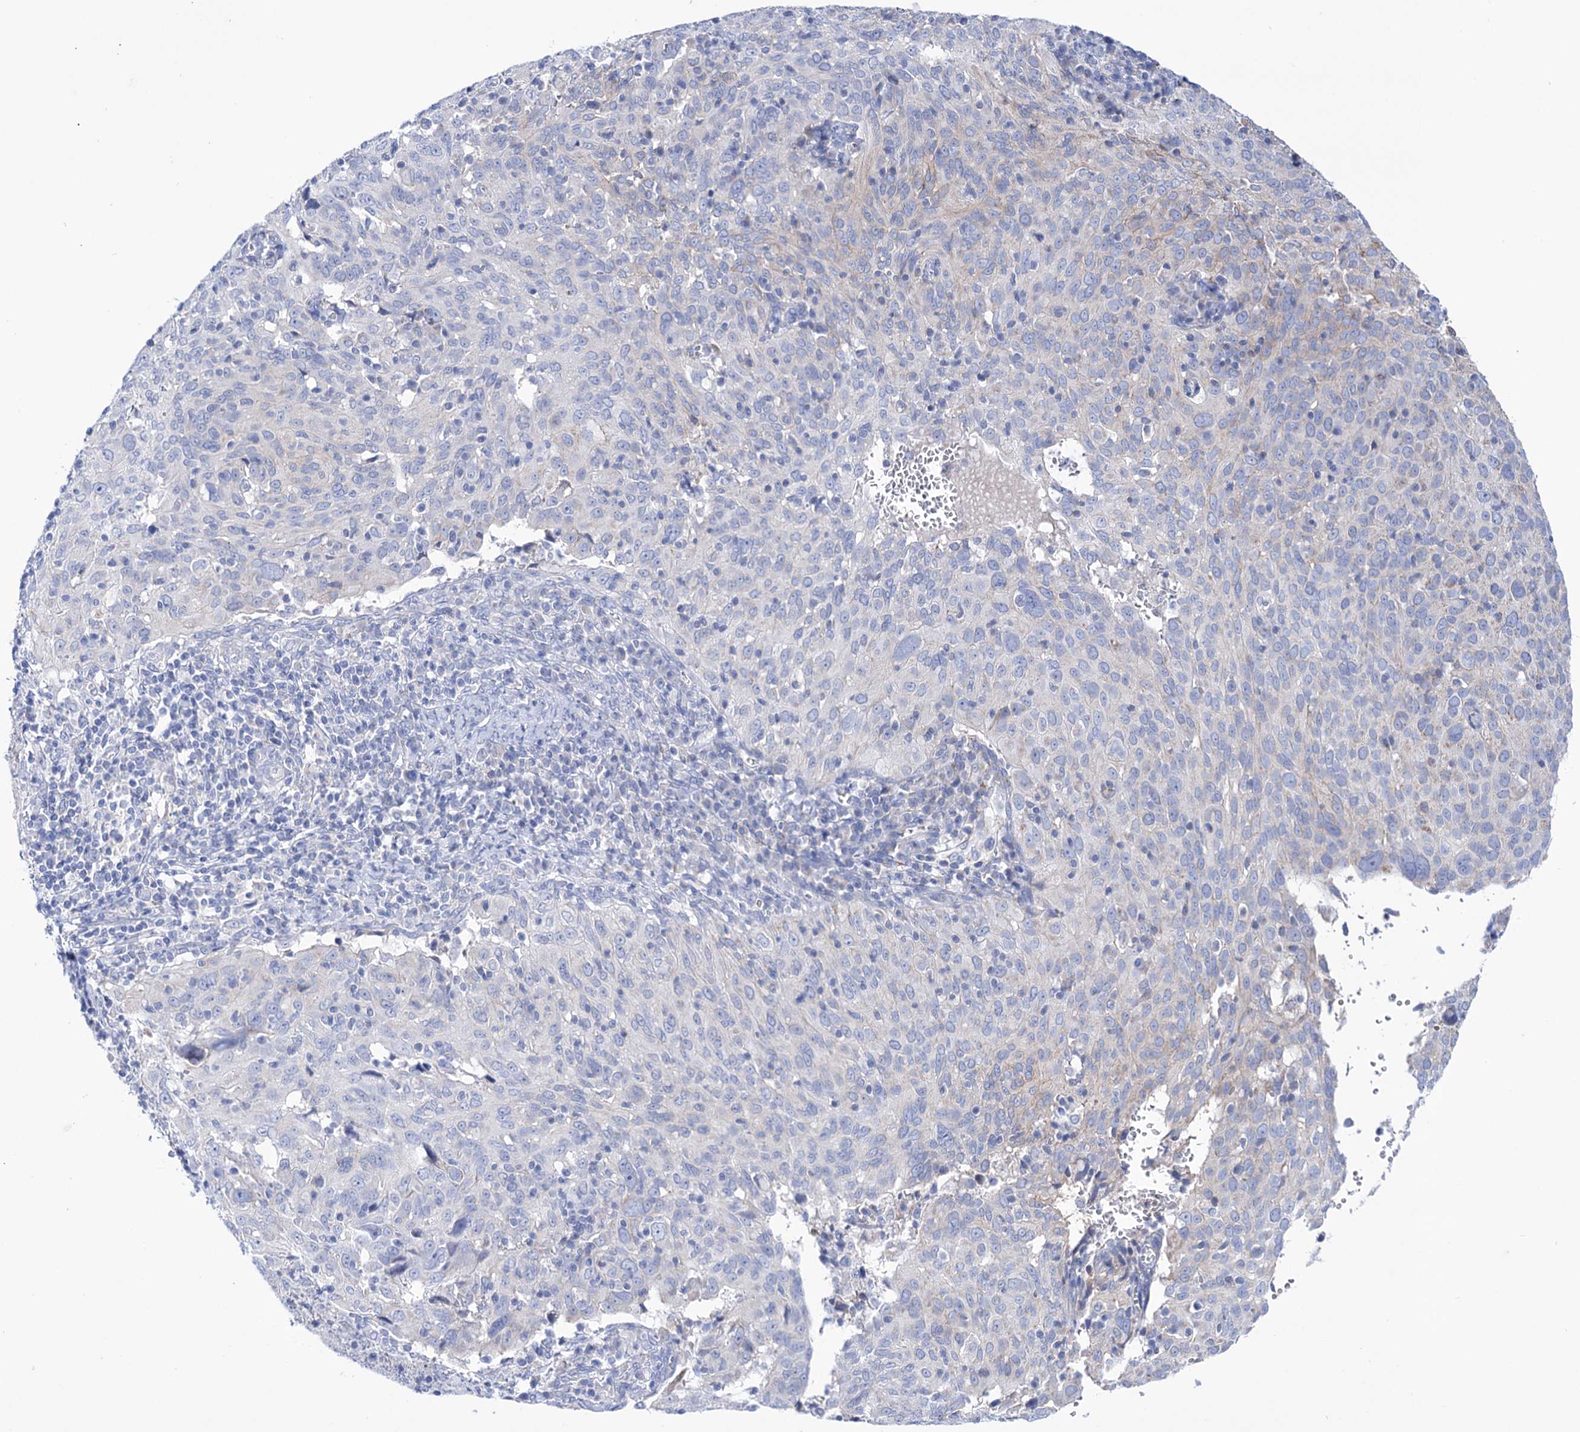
{"staining": {"intensity": "negative", "quantity": "none", "location": "none"}, "tissue": "cervical cancer", "cell_type": "Tumor cells", "image_type": "cancer", "snomed": [{"axis": "morphology", "description": "Squamous cell carcinoma, NOS"}, {"axis": "topography", "description": "Cervix"}], "caption": "Tumor cells show no significant protein staining in squamous cell carcinoma (cervical).", "gene": "YARS2", "patient": {"sex": "female", "age": 31}}